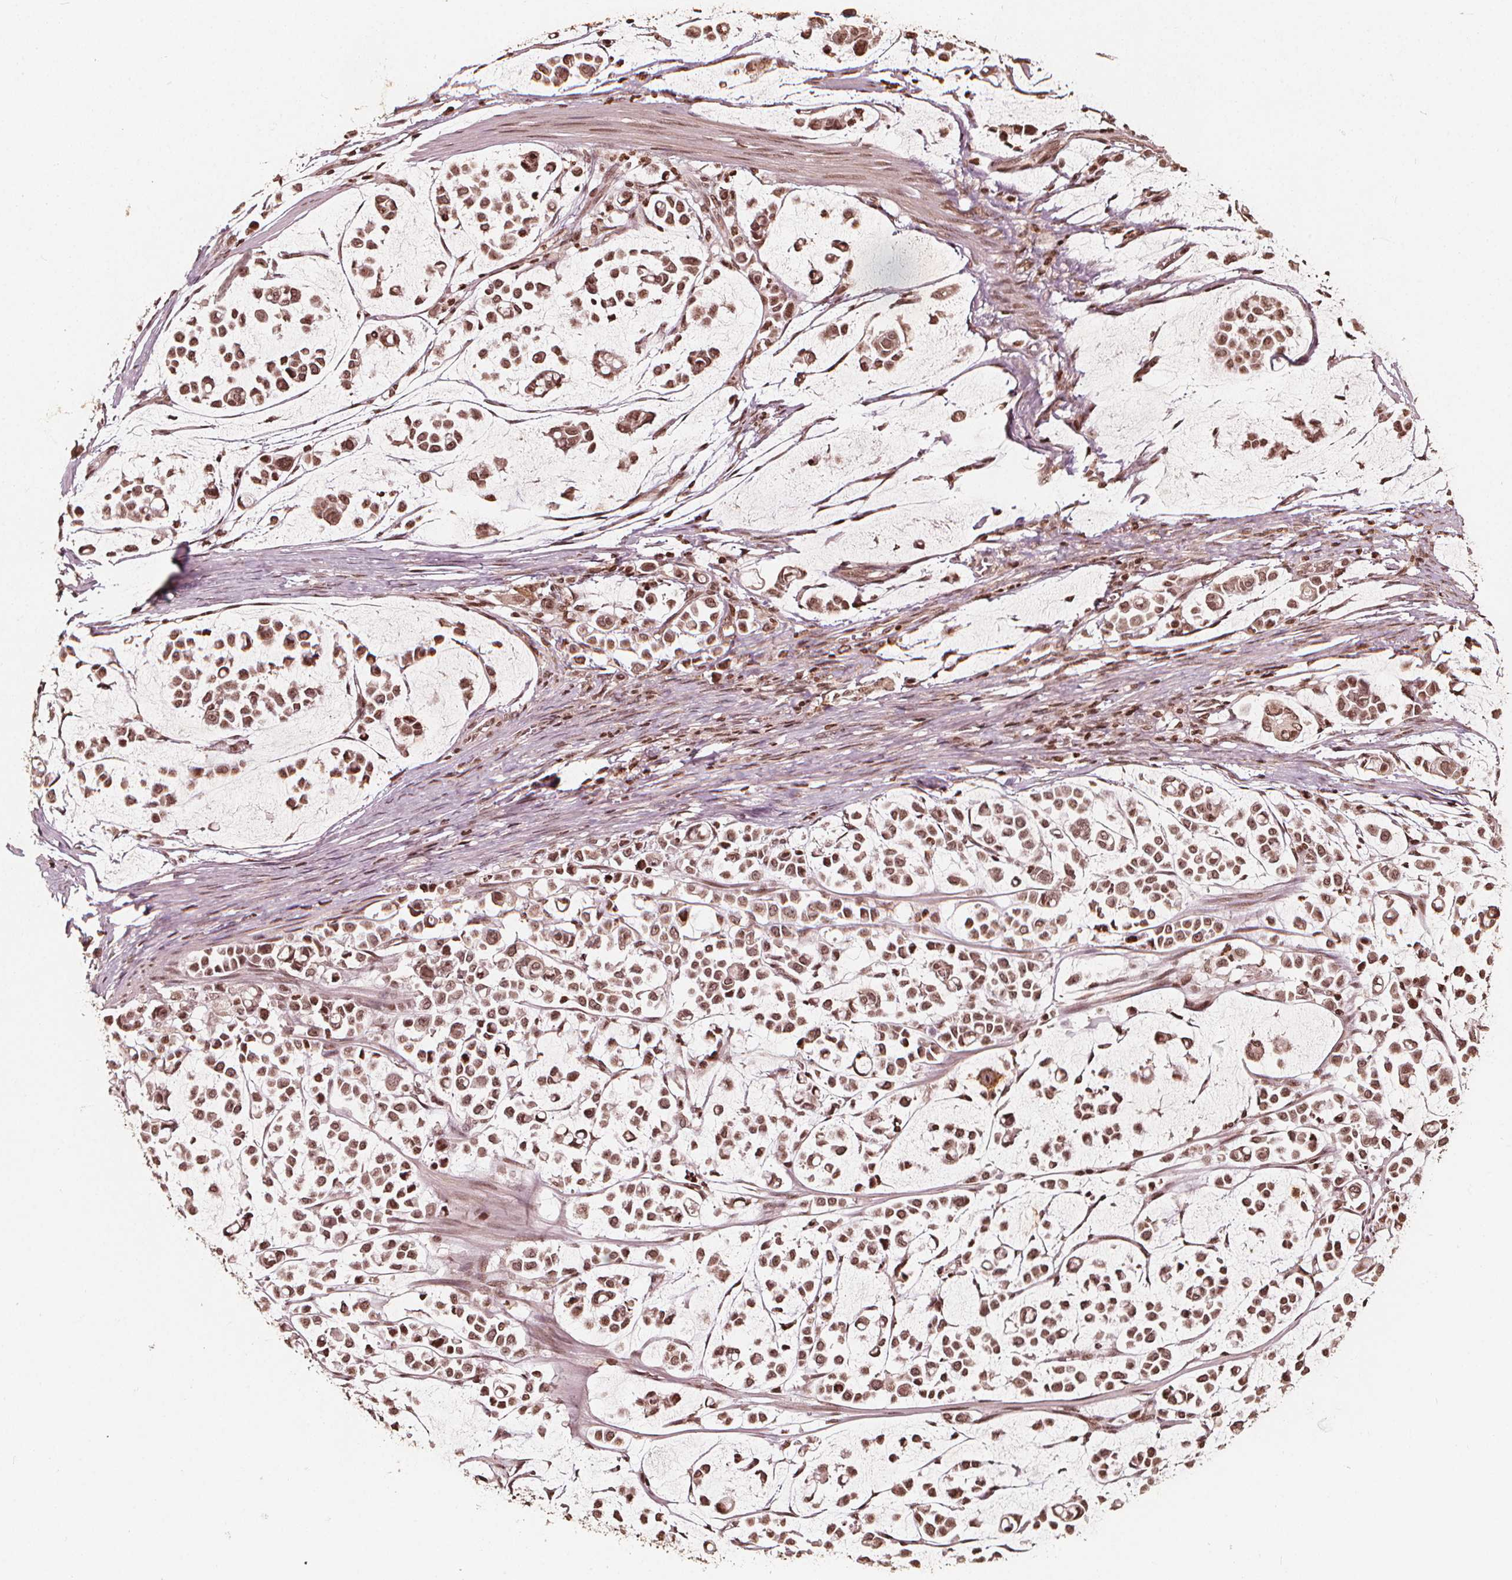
{"staining": {"intensity": "moderate", "quantity": ">75%", "location": "nuclear"}, "tissue": "stomach cancer", "cell_type": "Tumor cells", "image_type": "cancer", "snomed": [{"axis": "morphology", "description": "Adenocarcinoma, NOS"}, {"axis": "topography", "description": "Stomach"}], "caption": "This is an image of IHC staining of stomach adenocarcinoma, which shows moderate expression in the nuclear of tumor cells.", "gene": "H3C14", "patient": {"sex": "male", "age": 82}}